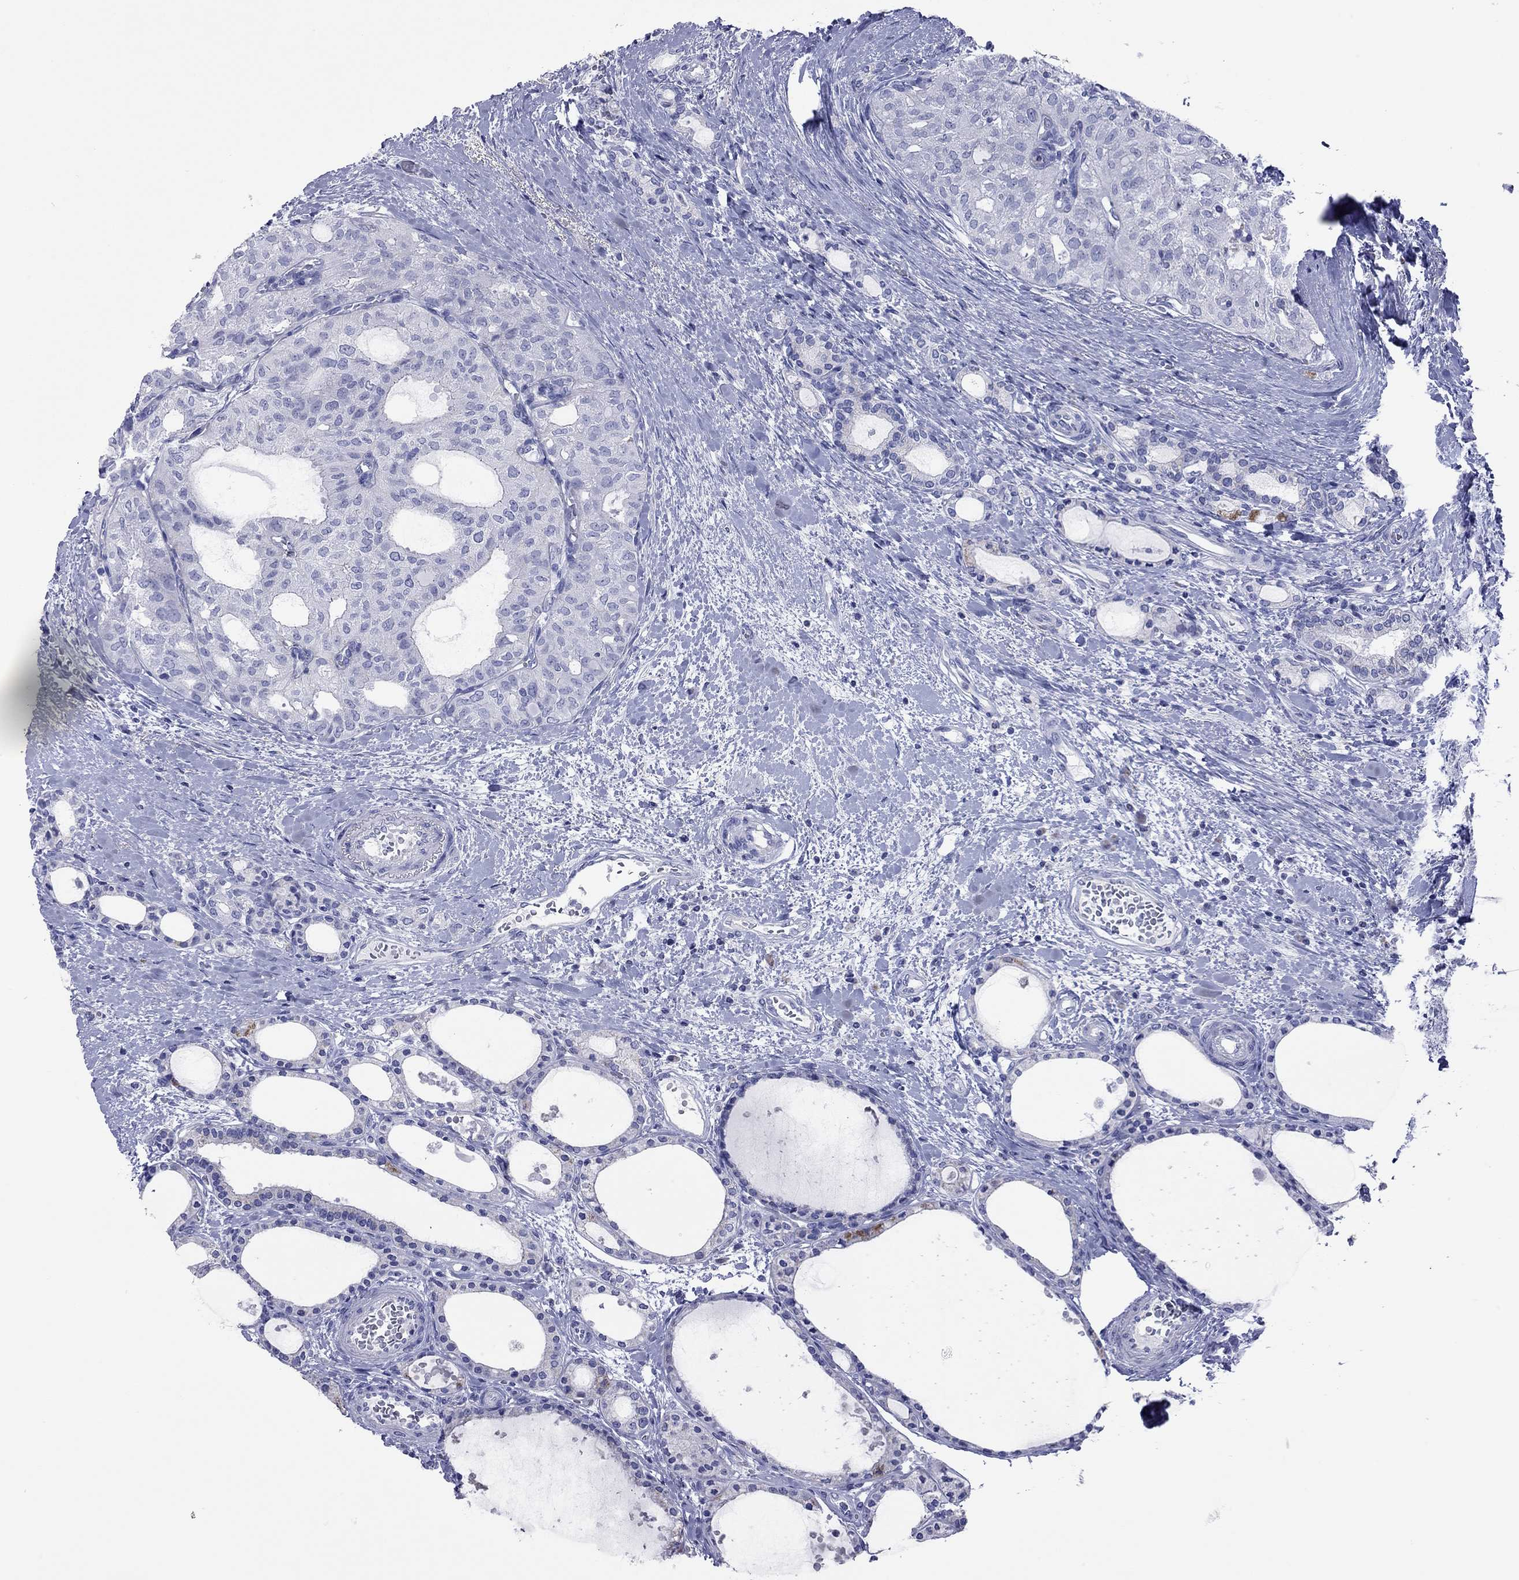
{"staining": {"intensity": "negative", "quantity": "none", "location": "none"}, "tissue": "thyroid cancer", "cell_type": "Tumor cells", "image_type": "cancer", "snomed": [{"axis": "morphology", "description": "Follicular adenoma carcinoma, NOS"}, {"axis": "topography", "description": "Thyroid gland"}], "caption": "IHC of thyroid cancer (follicular adenoma carcinoma) displays no expression in tumor cells.", "gene": "VSIG10", "patient": {"sex": "male", "age": 75}}